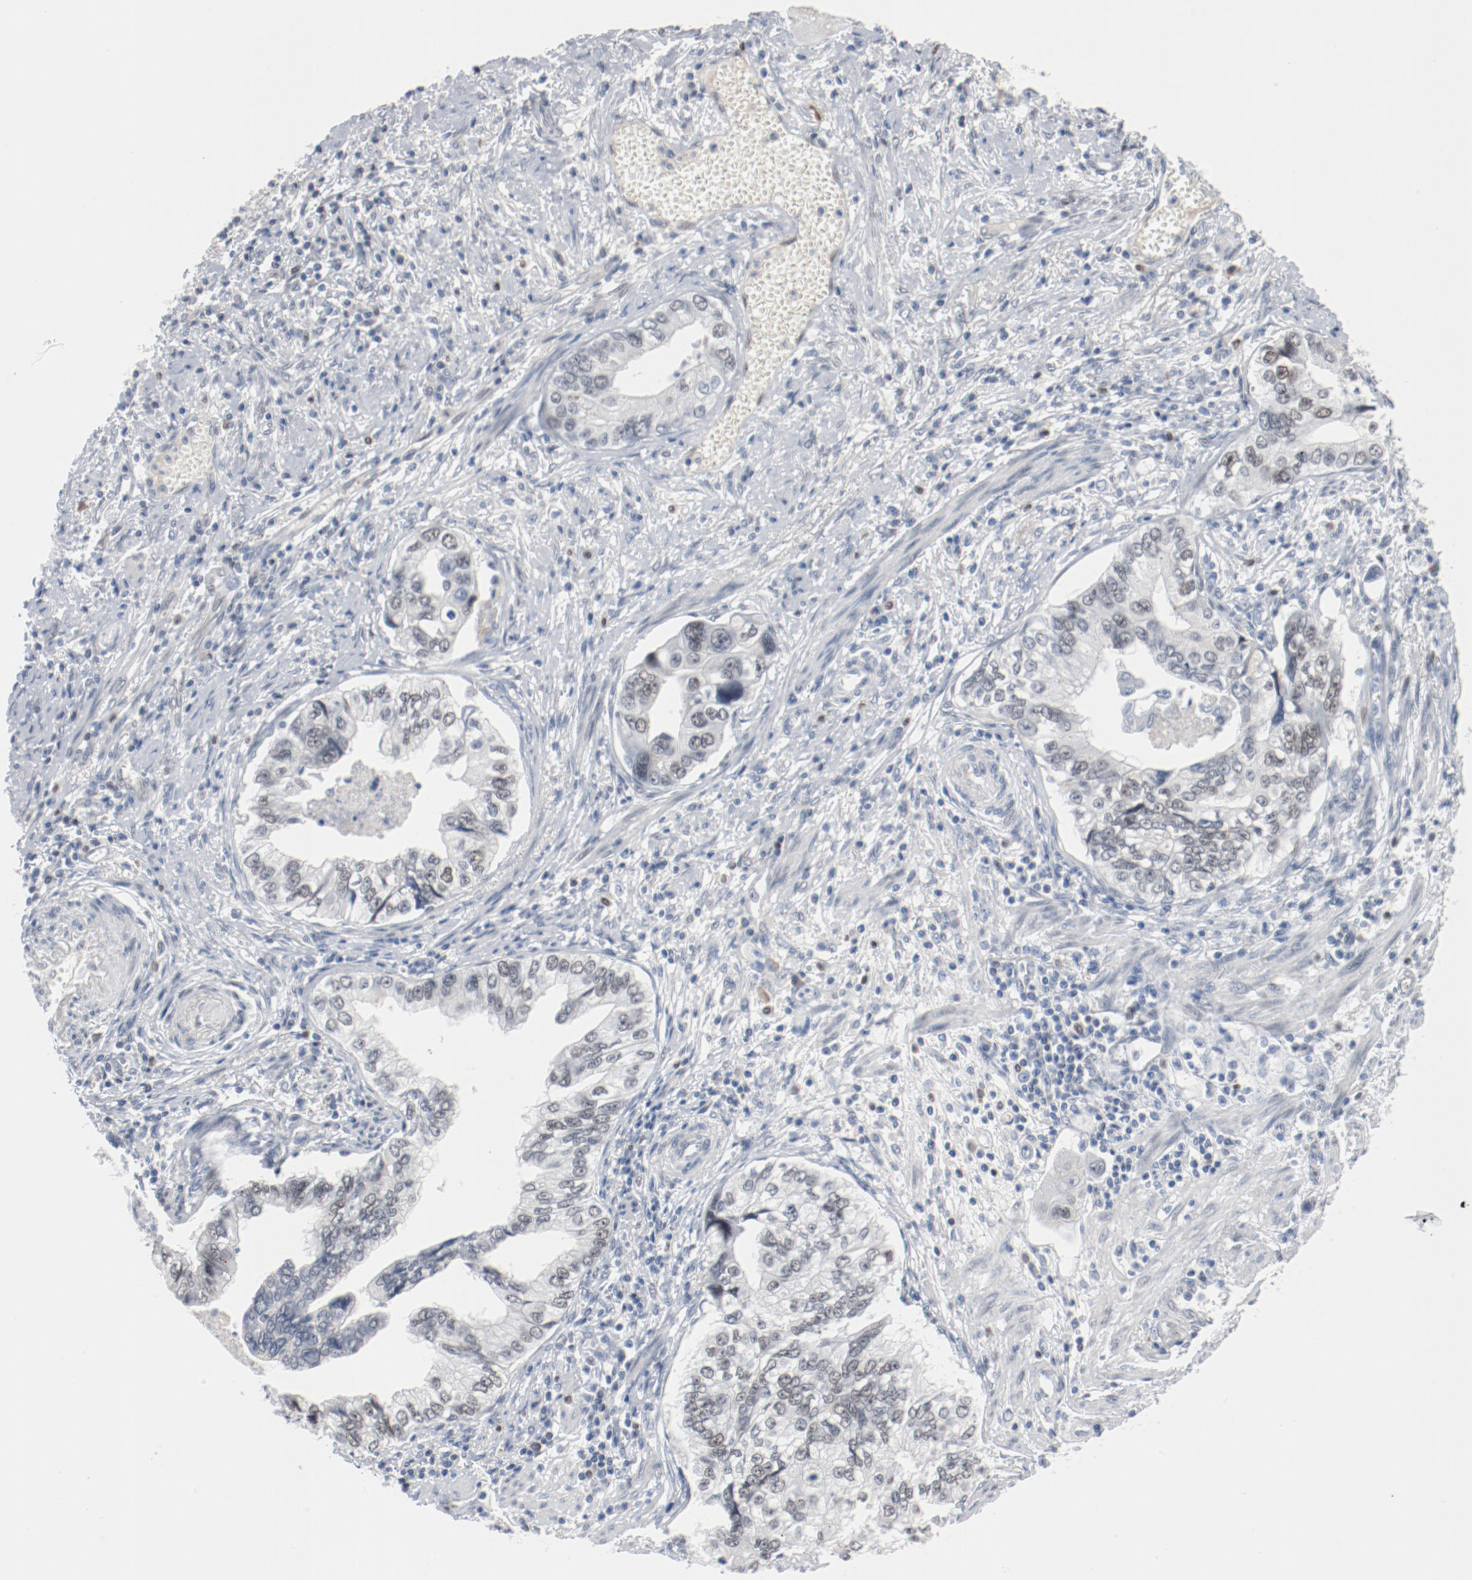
{"staining": {"intensity": "negative", "quantity": "none", "location": "none"}, "tissue": "stomach cancer", "cell_type": "Tumor cells", "image_type": "cancer", "snomed": [{"axis": "morphology", "description": "Adenocarcinoma, NOS"}, {"axis": "topography", "description": "Pancreas"}, {"axis": "topography", "description": "Stomach, upper"}], "caption": "Immunohistochemistry (IHC) micrograph of stomach adenocarcinoma stained for a protein (brown), which exhibits no expression in tumor cells.", "gene": "FOXP1", "patient": {"sex": "male", "age": 77}}